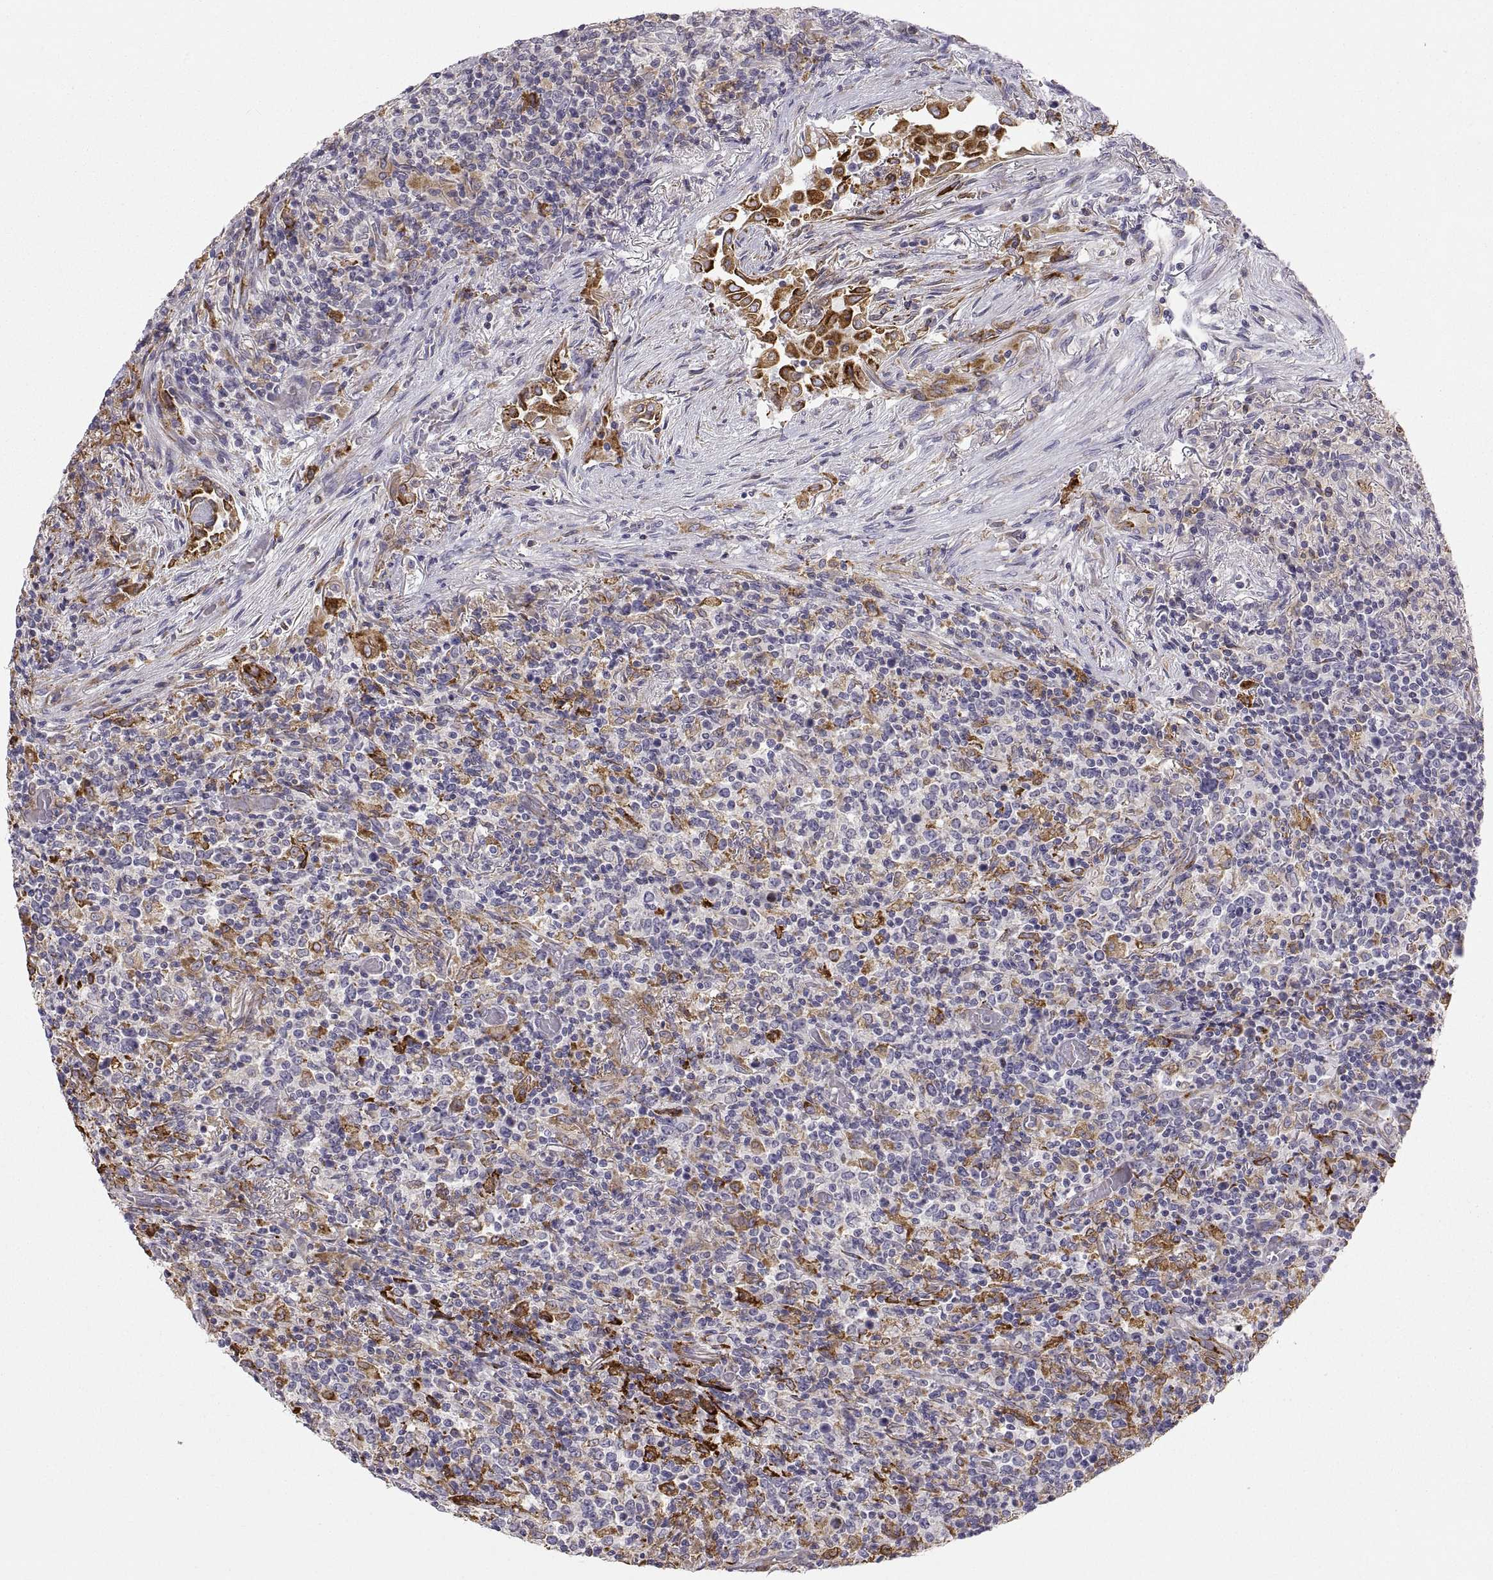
{"staining": {"intensity": "weak", "quantity": "<25%", "location": "cytoplasmic/membranous"}, "tissue": "lymphoma", "cell_type": "Tumor cells", "image_type": "cancer", "snomed": [{"axis": "morphology", "description": "Malignant lymphoma, non-Hodgkin's type, High grade"}, {"axis": "topography", "description": "Lung"}], "caption": "Malignant lymphoma, non-Hodgkin's type (high-grade) stained for a protein using immunohistochemistry shows no positivity tumor cells.", "gene": "ERO1A", "patient": {"sex": "male", "age": 79}}